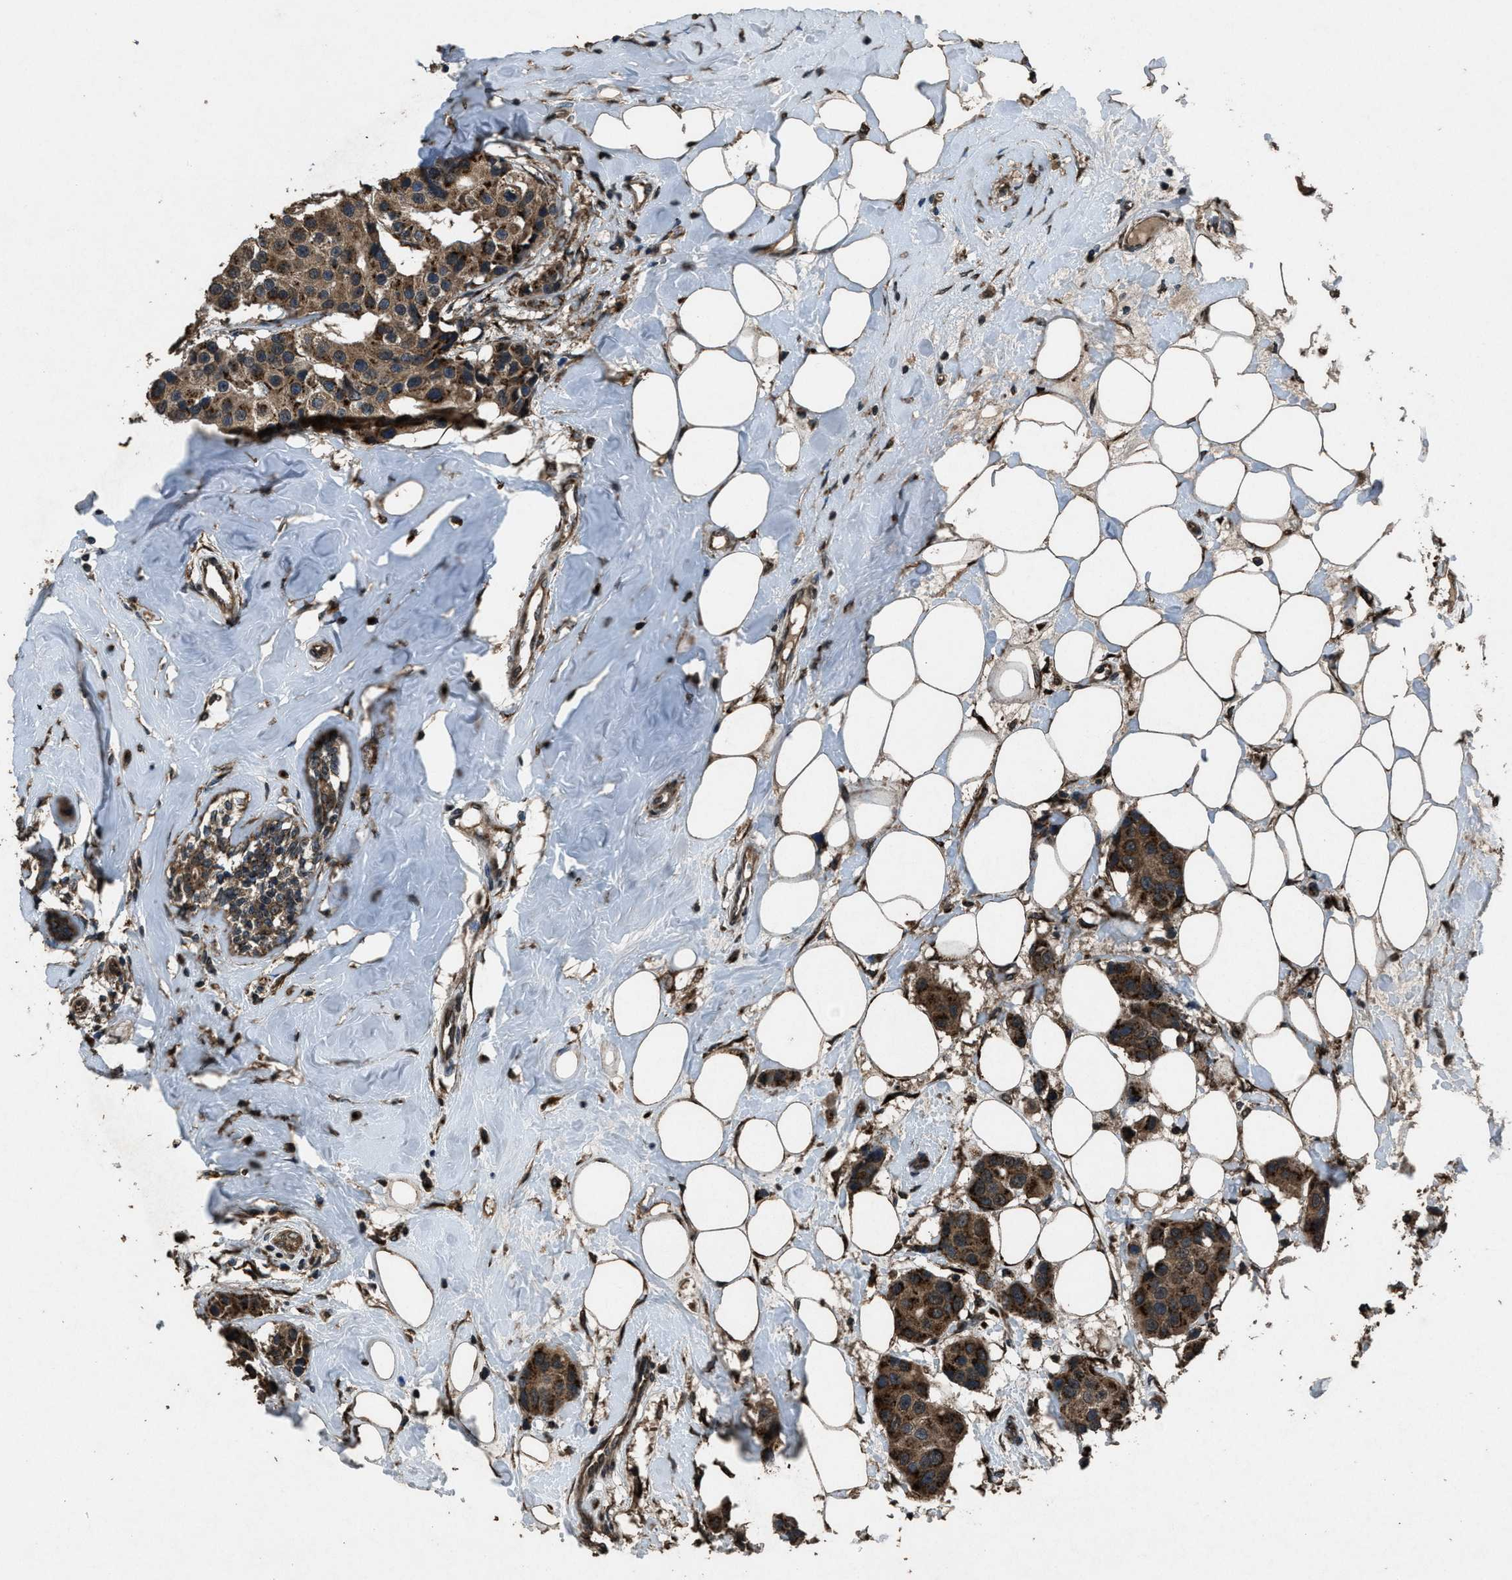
{"staining": {"intensity": "strong", "quantity": ">75%", "location": "cytoplasmic/membranous"}, "tissue": "breast cancer", "cell_type": "Tumor cells", "image_type": "cancer", "snomed": [{"axis": "morphology", "description": "Normal tissue, NOS"}, {"axis": "morphology", "description": "Duct carcinoma"}, {"axis": "topography", "description": "Breast"}], "caption": "DAB (3,3'-diaminobenzidine) immunohistochemical staining of human breast cancer demonstrates strong cytoplasmic/membranous protein expression in approximately >75% of tumor cells.", "gene": "SLC38A10", "patient": {"sex": "female", "age": 39}}